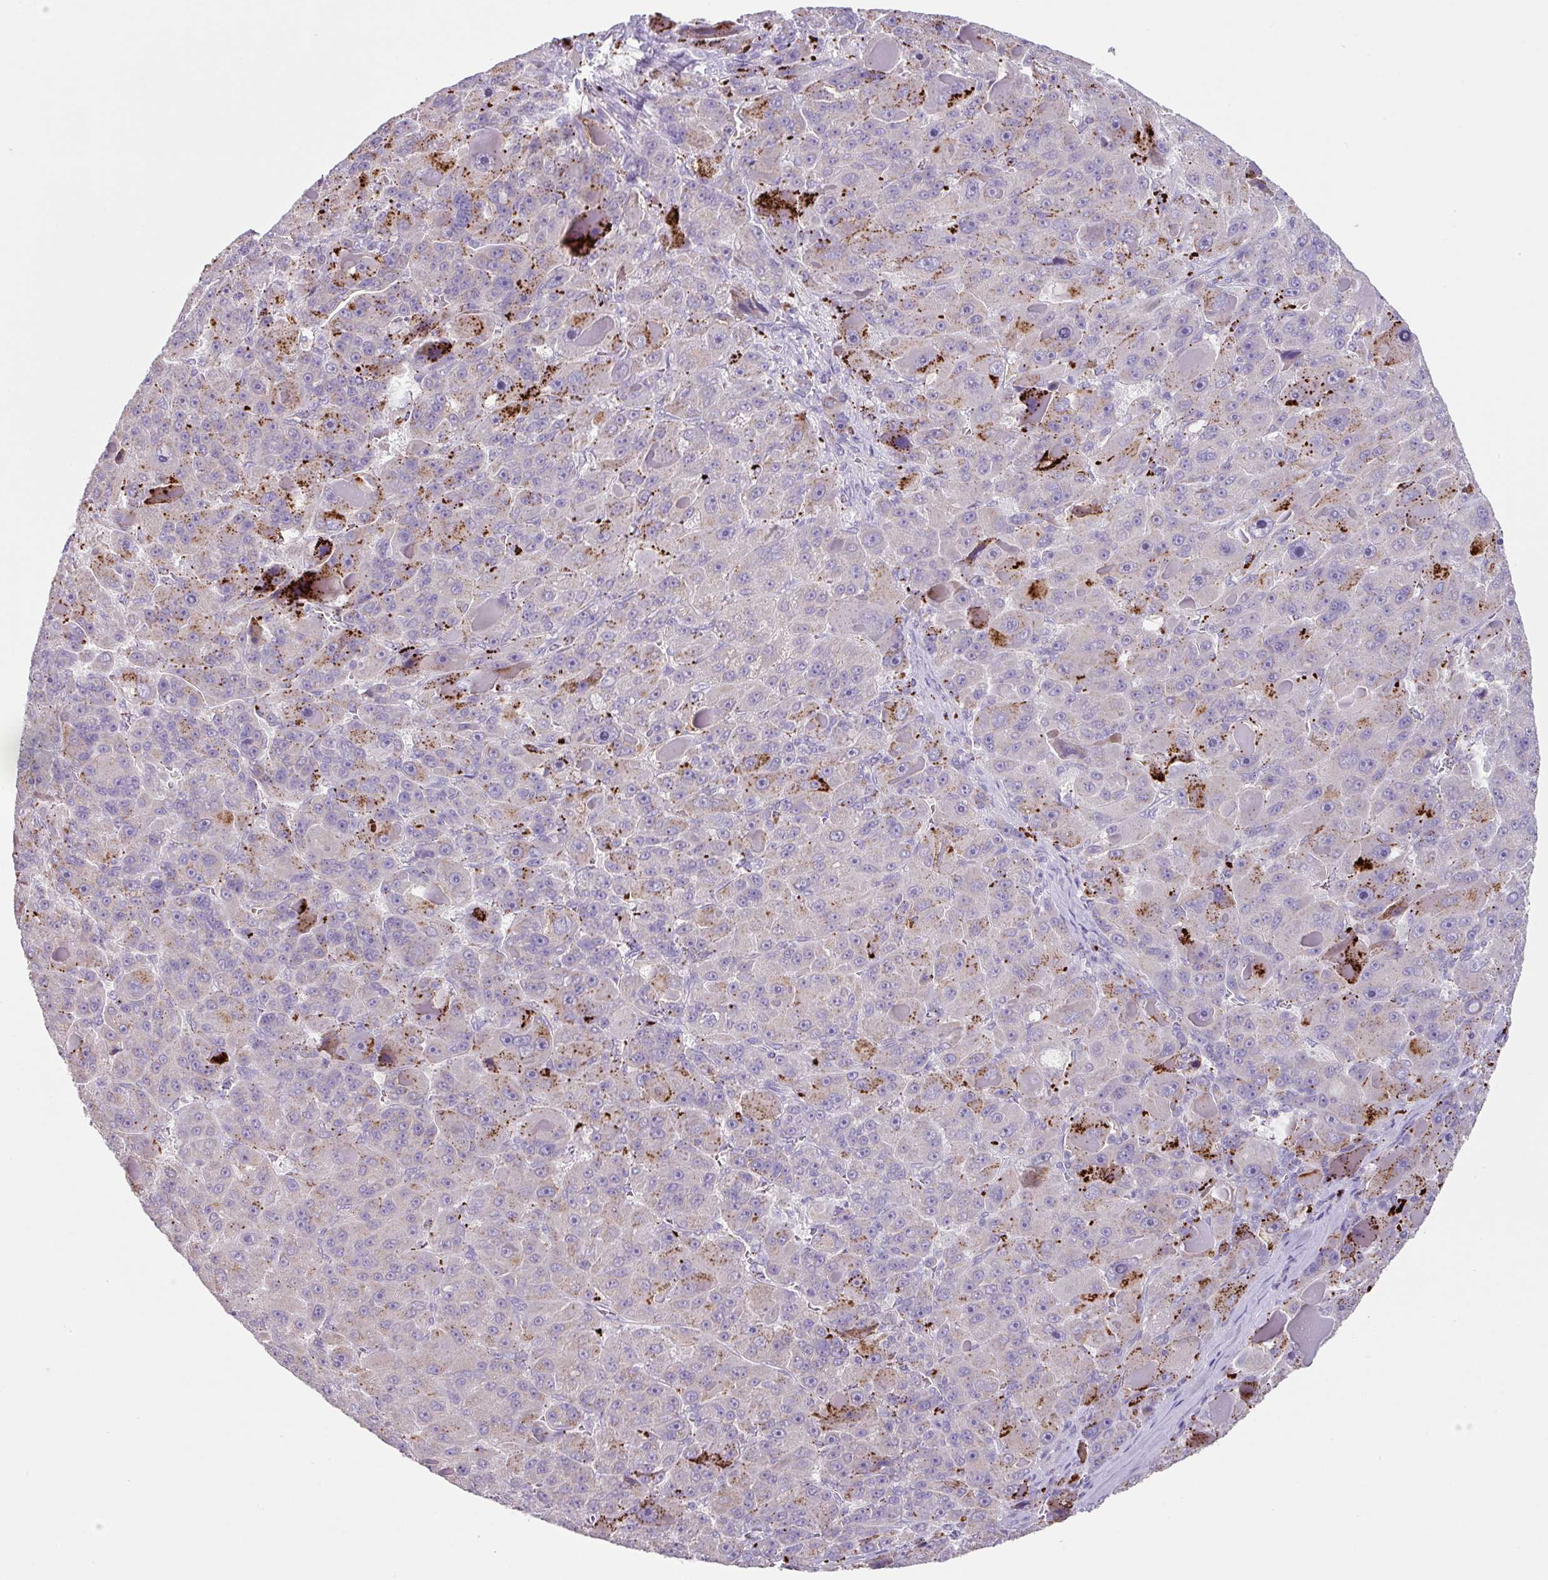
{"staining": {"intensity": "strong", "quantity": "<25%", "location": "cytoplasmic/membranous"}, "tissue": "liver cancer", "cell_type": "Tumor cells", "image_type": "cancer", "snomed": [{"axis": "morphology", "description": "Carcinoma, Hepatocellular, NOS"}, {"axis": "topography", "description": "Liver"}], "caption": "Immunohistochemistry of liver hepatocellular carcinoma exhibits medium levels of strong cytoplasmic/membranous staining in approximately <25% of tumor cells.", "gene": "PLEKHH3", "patient": {"sex": "male", "age": 76}}